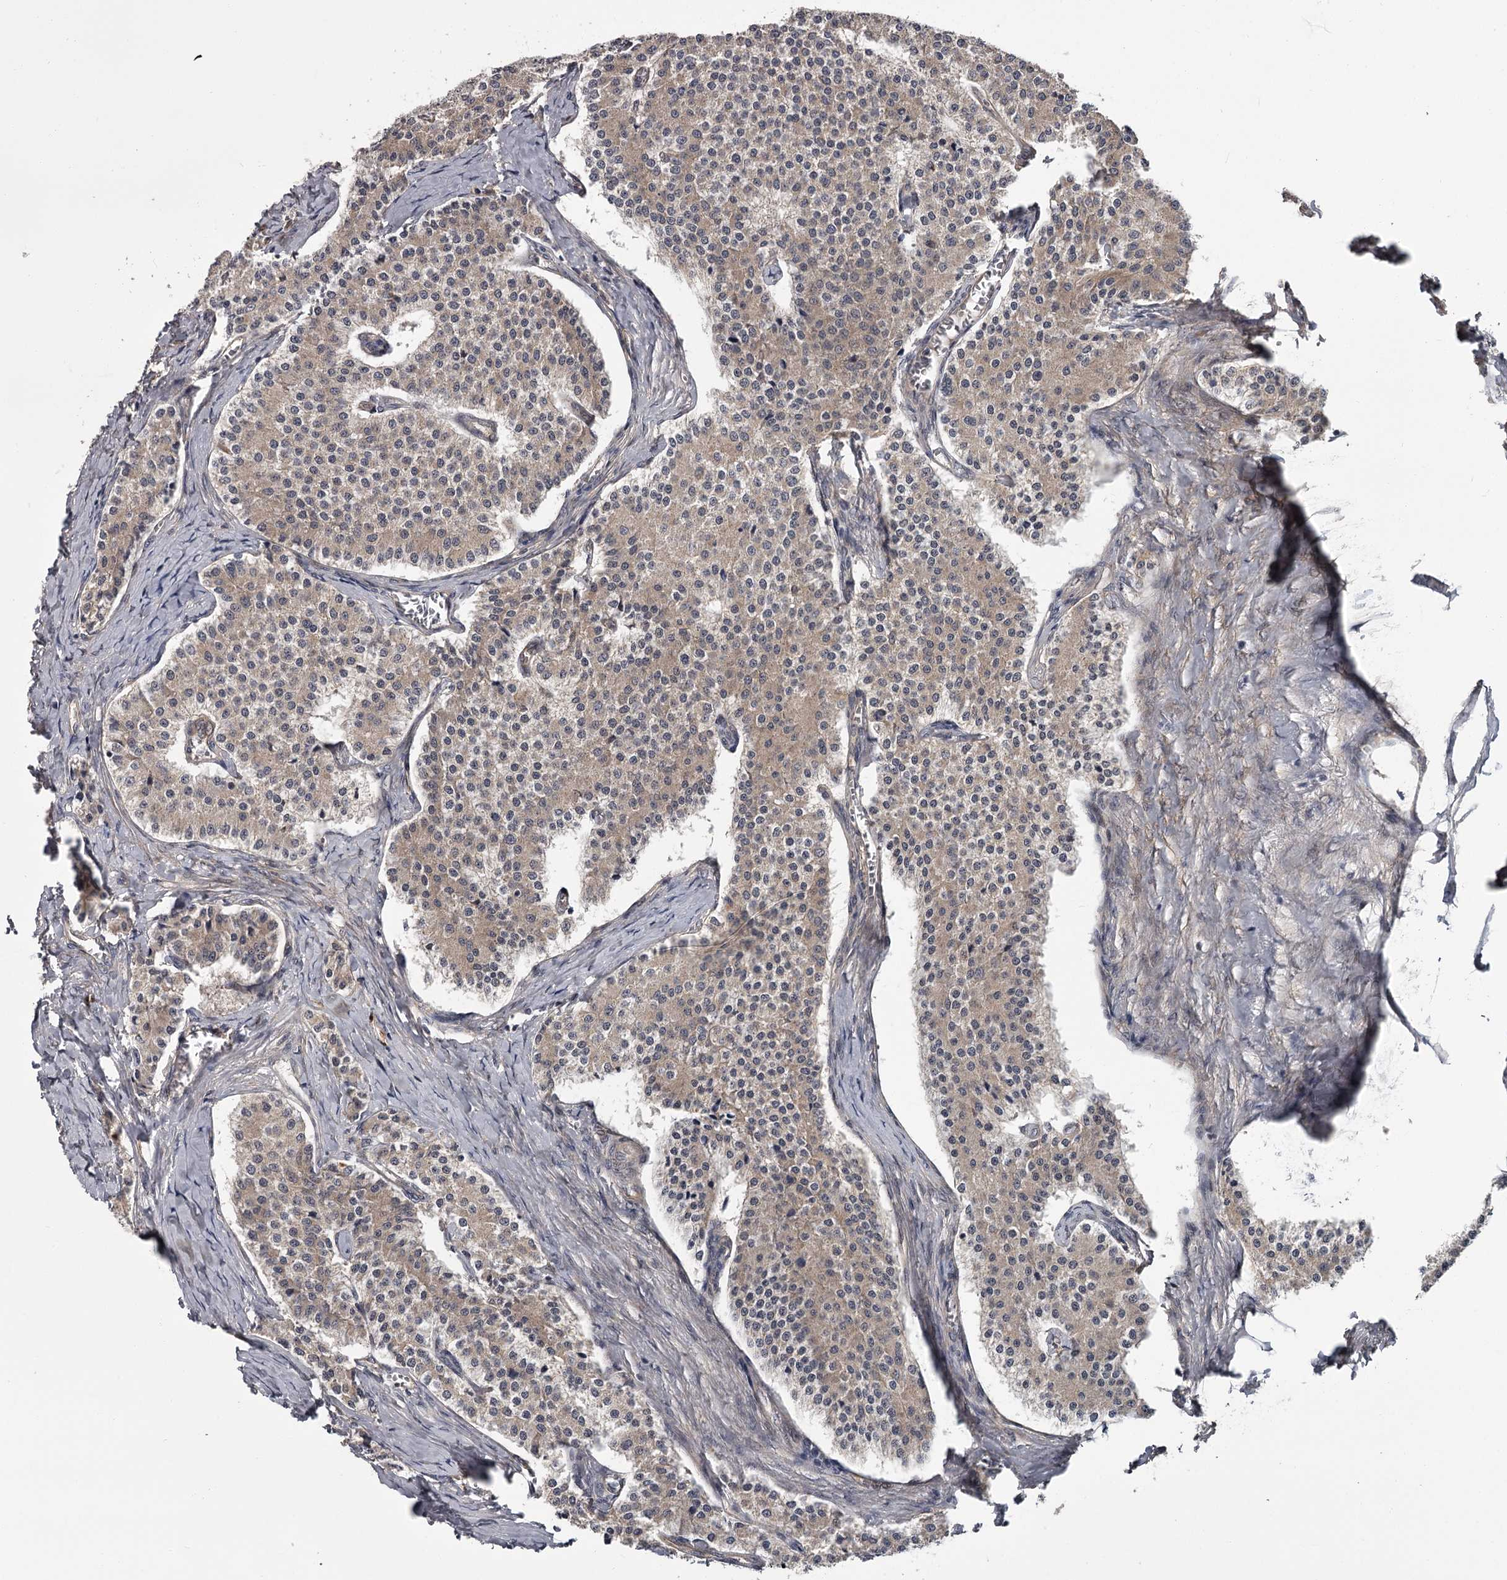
{"staining": {"intensity": "weak", "quantity": ">75%", "location": "cytoplasmic/membranous"}, "tissue": "carcinoid", "cell_type": "Tumor cells", "image_type": "cancer", "snomed": [{"axis": "morphology", "description": "Carcinoid, malignant, NOS"}, {"axis": "topography", "description": "Colon"}], "caption": "IHC micrograph of carcinoid stained for a protein (brown), which demonstrates low levels of weak cytoplasmic/membranous positivity in about >75% of tumor cells.", "gene": "CDC42EP2", "patient": {"sex": "female", "age": 52}}